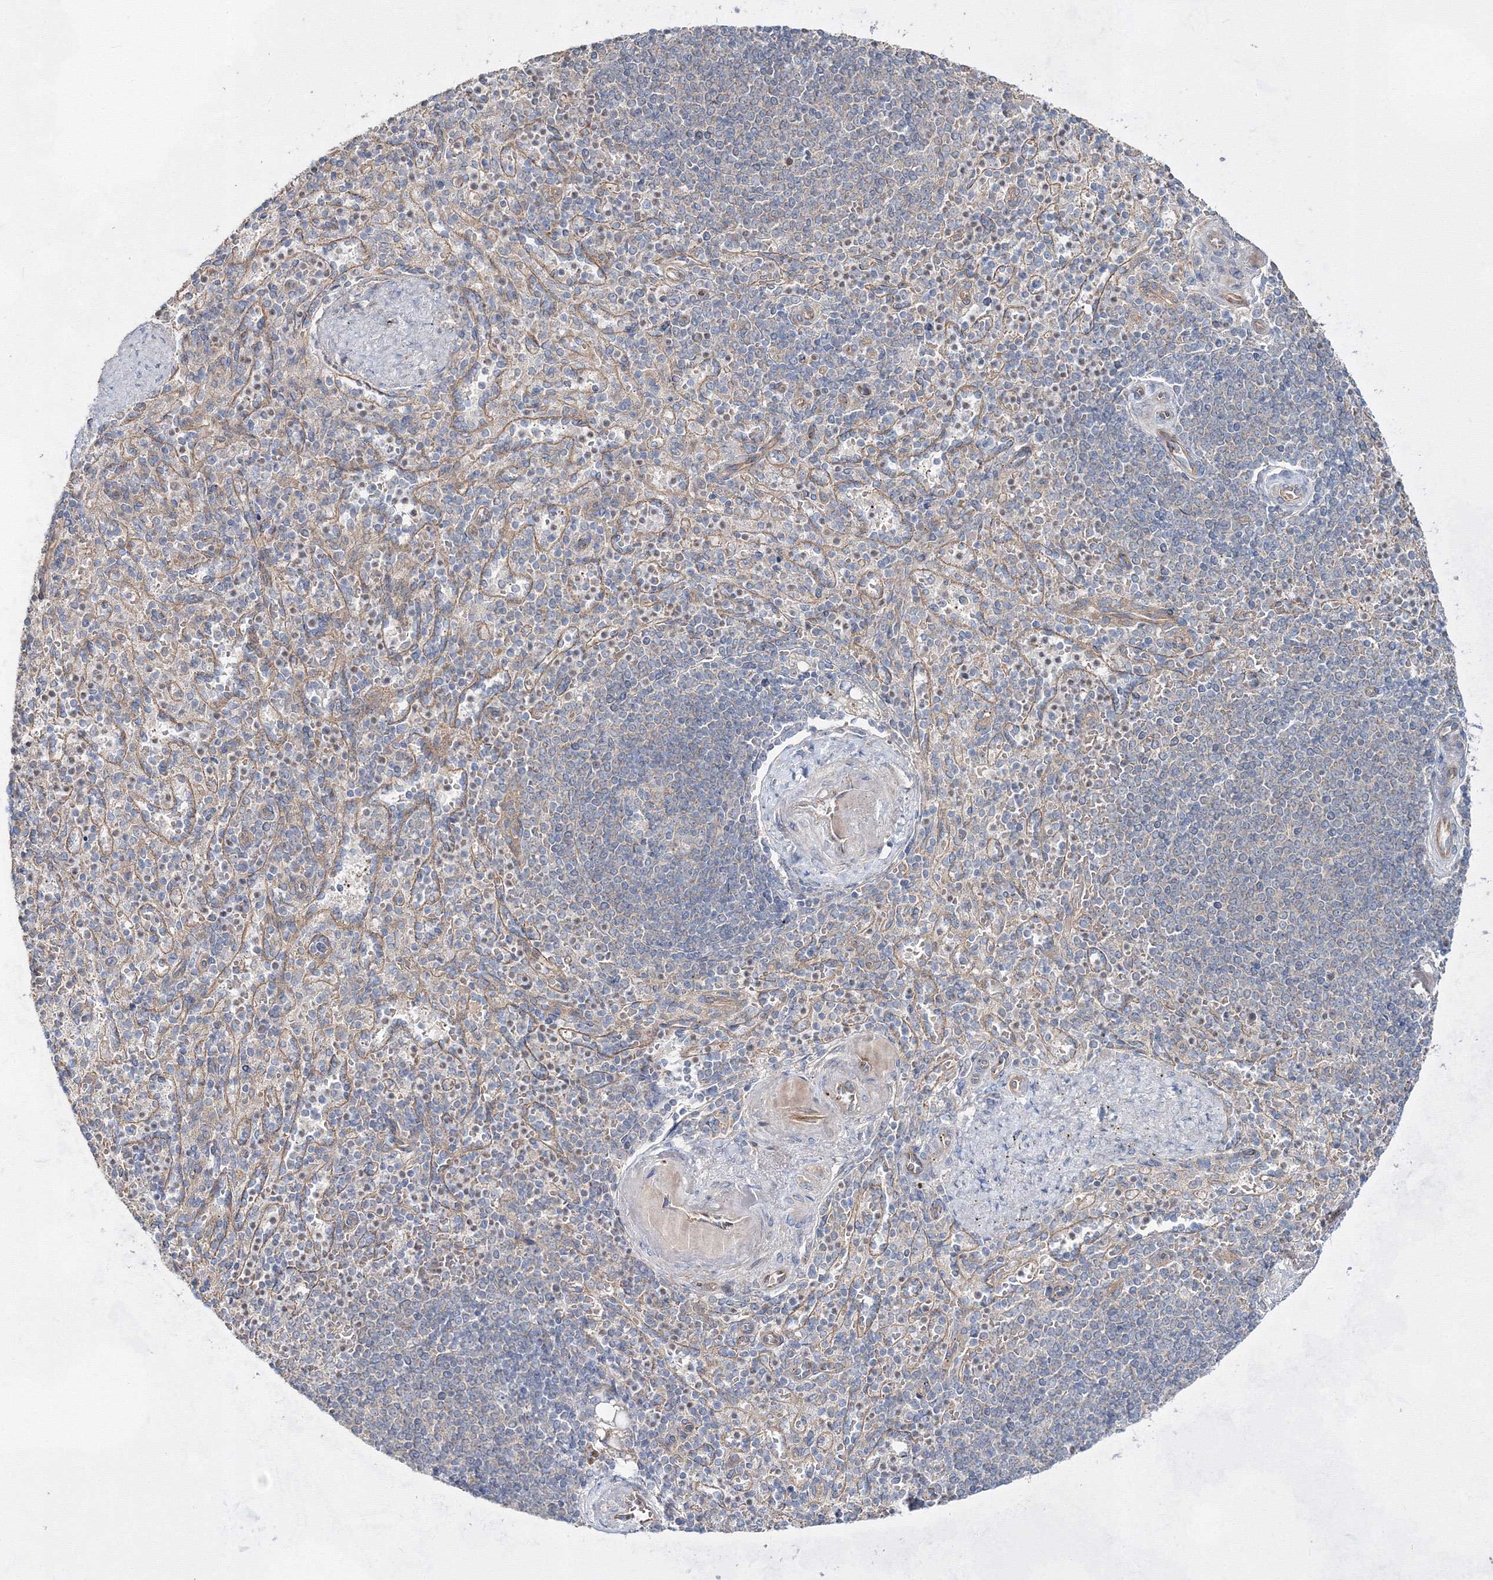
{"staining": {"intensity": "negative", "quantity": "none", "location": "none"}, "tissue": "spleen", "cell_type": "Cells in red pulp", "image_type": "normal", "snomed": [{"axis": "morphology", "description": "Normal tissue, NOS"}, {"axis": "topography", "description": "Spleen"}], "caption": "High power microscopy photomicrograph of an immunohistochemistry image of normal spleen, revealing no significant expression in cells in red pulp.", "gene": "EXOC6", "patient": {"sex": "female", "age": 74}}